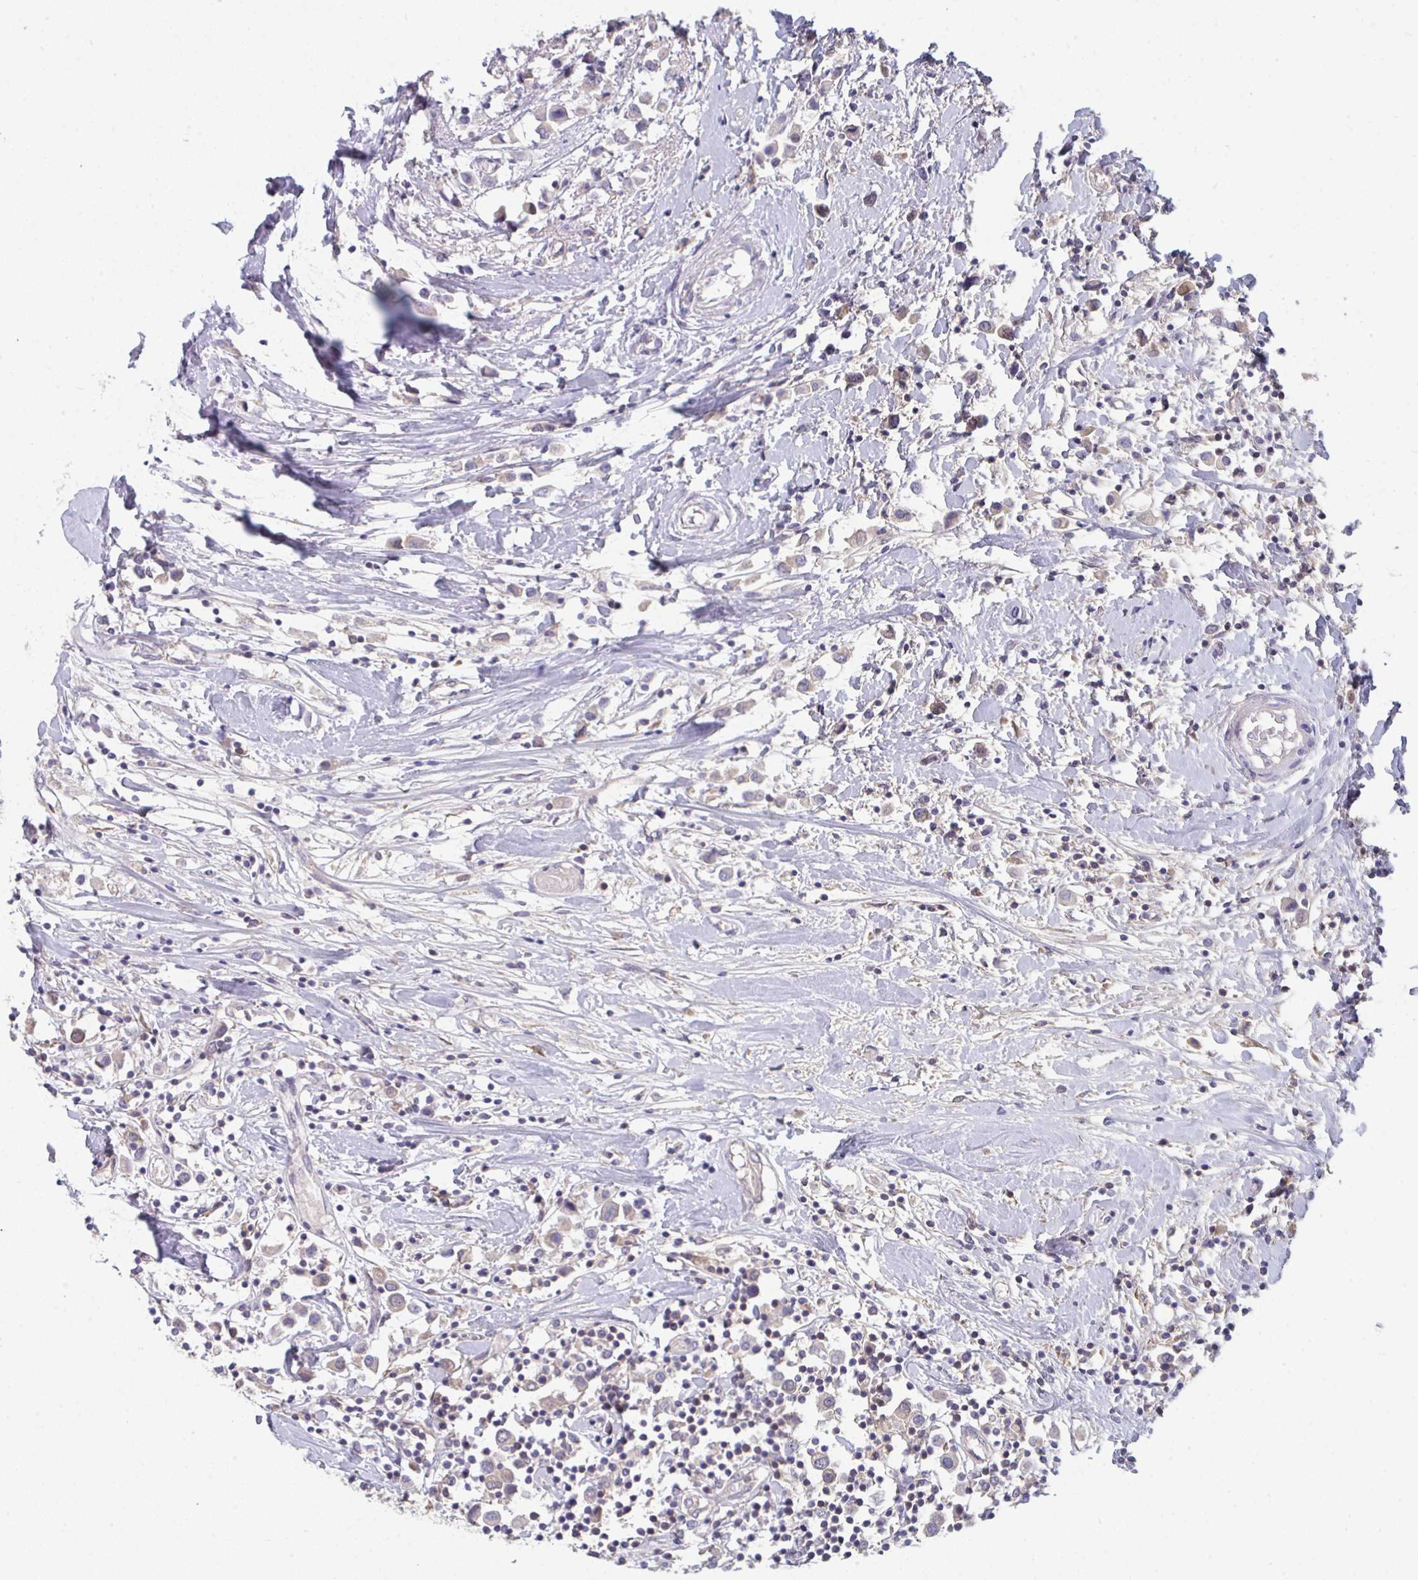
{"staining": {"intensity": "weak", "quantity": "<25%", "location": "cytoplasmic/membranous"}, "tissue": "breast cancer", "cell_type": "Tumor cells", "image_type": "cancer", "snomed": [{"axis": "morphology", "description": "Duct carcinoma"}, {"axis": "topography", "description": "Breast"}], "caption": "Infiltrating ductal carcinoma (breast) was stained to show a protein in brown. There is no significant positivity in tumor cells. The staining is performed using DAB brown chromogen with nuclei counter-stained in using hematoxylin.", "gene": "HGFAC", "patient": {"sex": "female", "age": 61}}